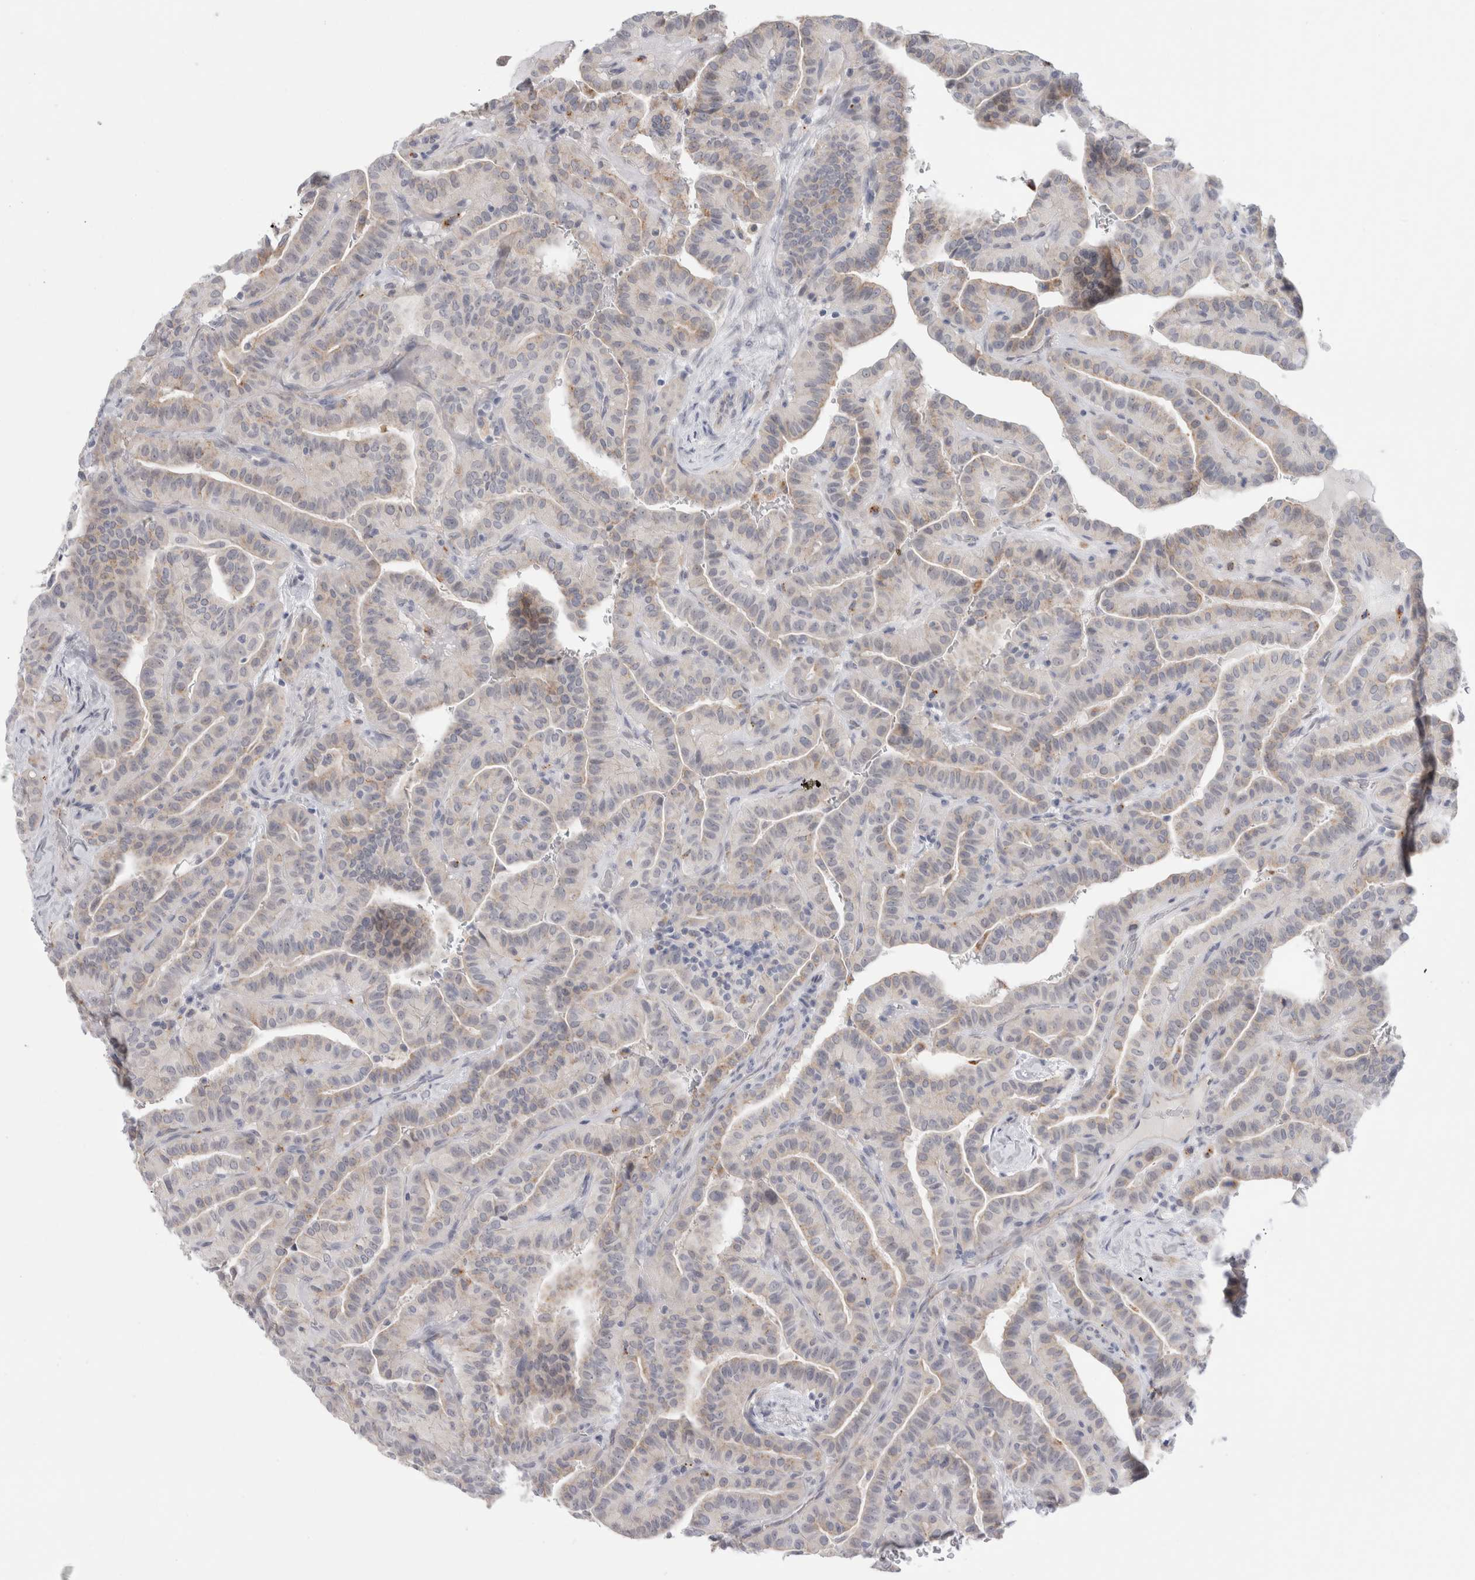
{"staining": {"intensity": "weak", "quantity": "25%-75%", "location": "cytoplasmic/membranous"}, "tissue": "thyroid cancer", "cell_type": "Tumor cells", "image_type": "cancer", "snomed": [{"axis": "morphology", "description": "Papillary adenocarcinoma, NOS"}, {"axis": "topography", "description": "Thyroid gland"}], "caption": "A micrograph of thyroid cancer (papillary adenocarcinoma) stained for a protein exhibits weak cytoplasmic/membranous brown staining in tumor cells. The staining is performed using DAB (3,3'-diaminobenzidine) brown chromogen to label protein expression. The nuclei are counter-stained blue using hematoxylin.", "gene": "ANKMY1", "patient": {"sex": "male", "age": 77}}